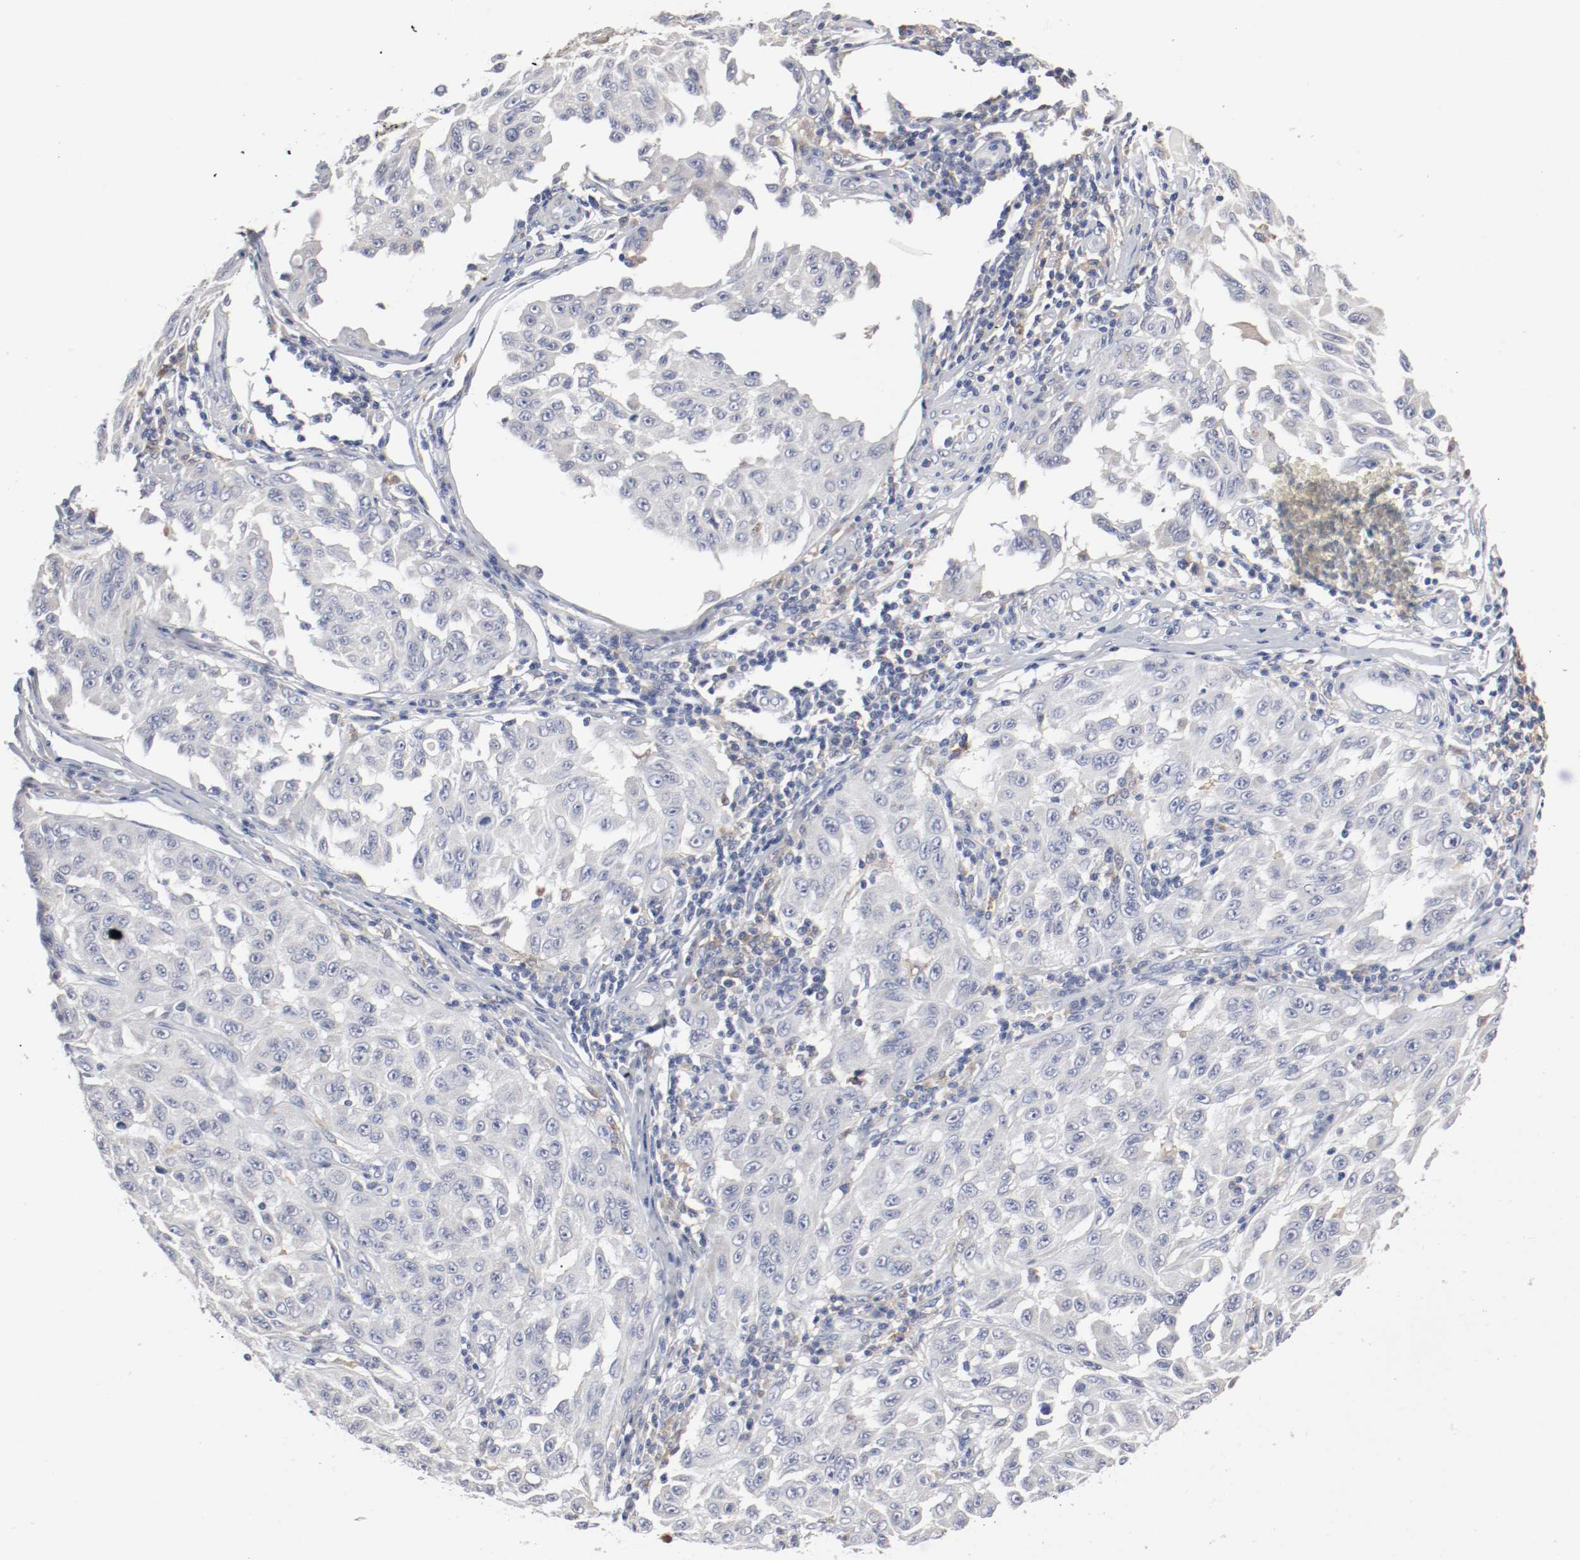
{"staining": {"intensity": "negative", "quantity": "none", "location": "none"}, "tissue": "melanoma", "cell_type": "Tumor cells", "image_type": "cancer", "snomed": [{"axis": "morphology", "description": "Malignant melanoma, NOS"}, {"axis": "topography", "description": "Skin"}], "caption": "Protein analysis of malignant melanoma exhibits no significant expression in tumor cells. Brightfield microscopy of immunohistochemistry (IHC) stained with DAB (3,3'-diaminobenzidine) (brown) and hematoxylin (blue), captured at high magnification.", "gene": "FGFBP1", "patient": {"sex": "male", "age": 30}}